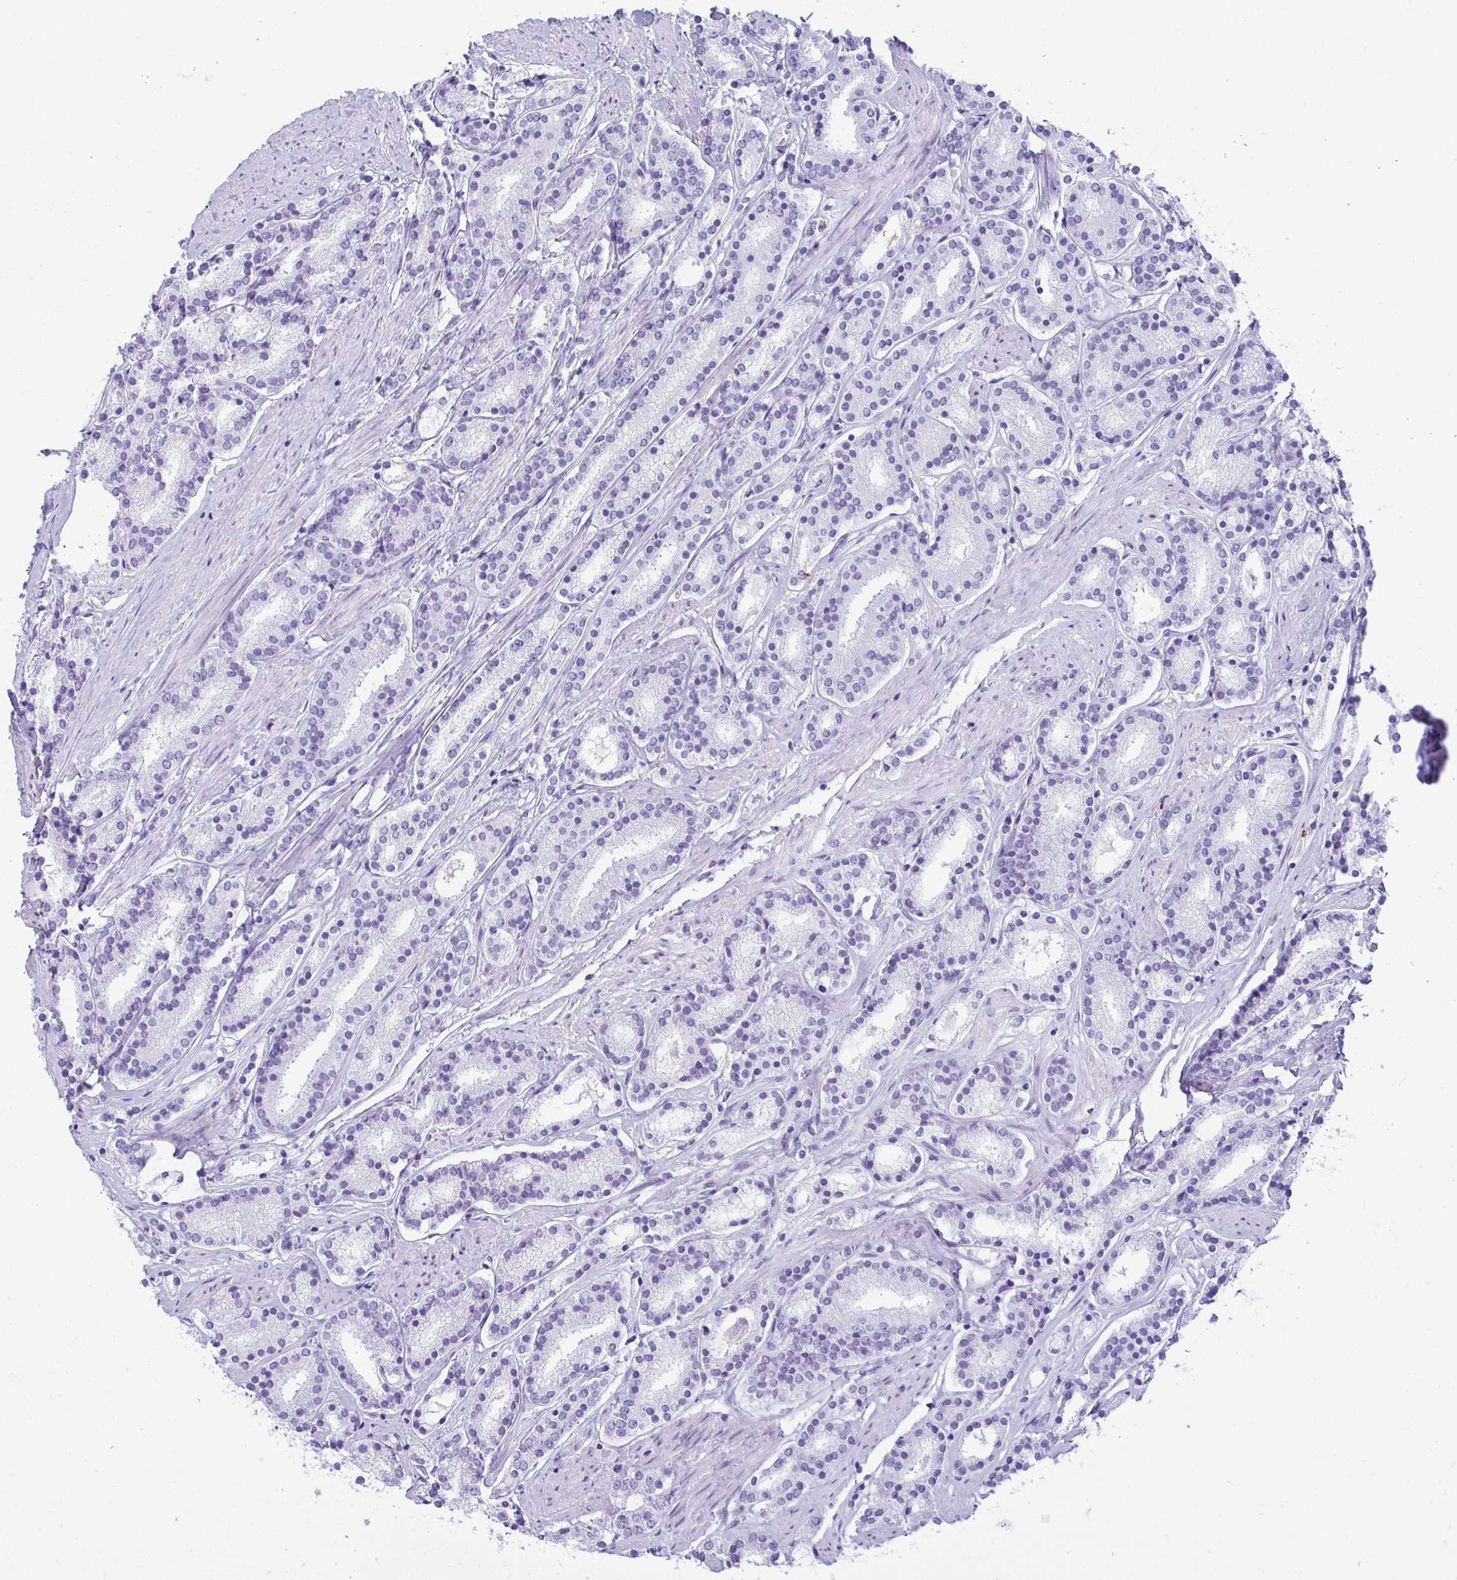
{"staining": {"intensity": "negative", "quantity": "none", "location": "none"}, "tissue": "prostate cancer", "cell_type": "Tumor cells", "image_type": "cancer", "snomed": [{"axis": "morphology", "description": "Adenocarcinoma, High grade"}, {"axis": "topography", "description": "Prostate"}], "caption": "High magnification brightfield microscopy of prostate cancer (adenocarcinoma (high-grade)) stained with DAB (brown) and counterstained with hematoxylin (blue): tumor cells show no significant expression.", "gene": "JCHAIN", "patient": {"sex": "male", "age": 63}}